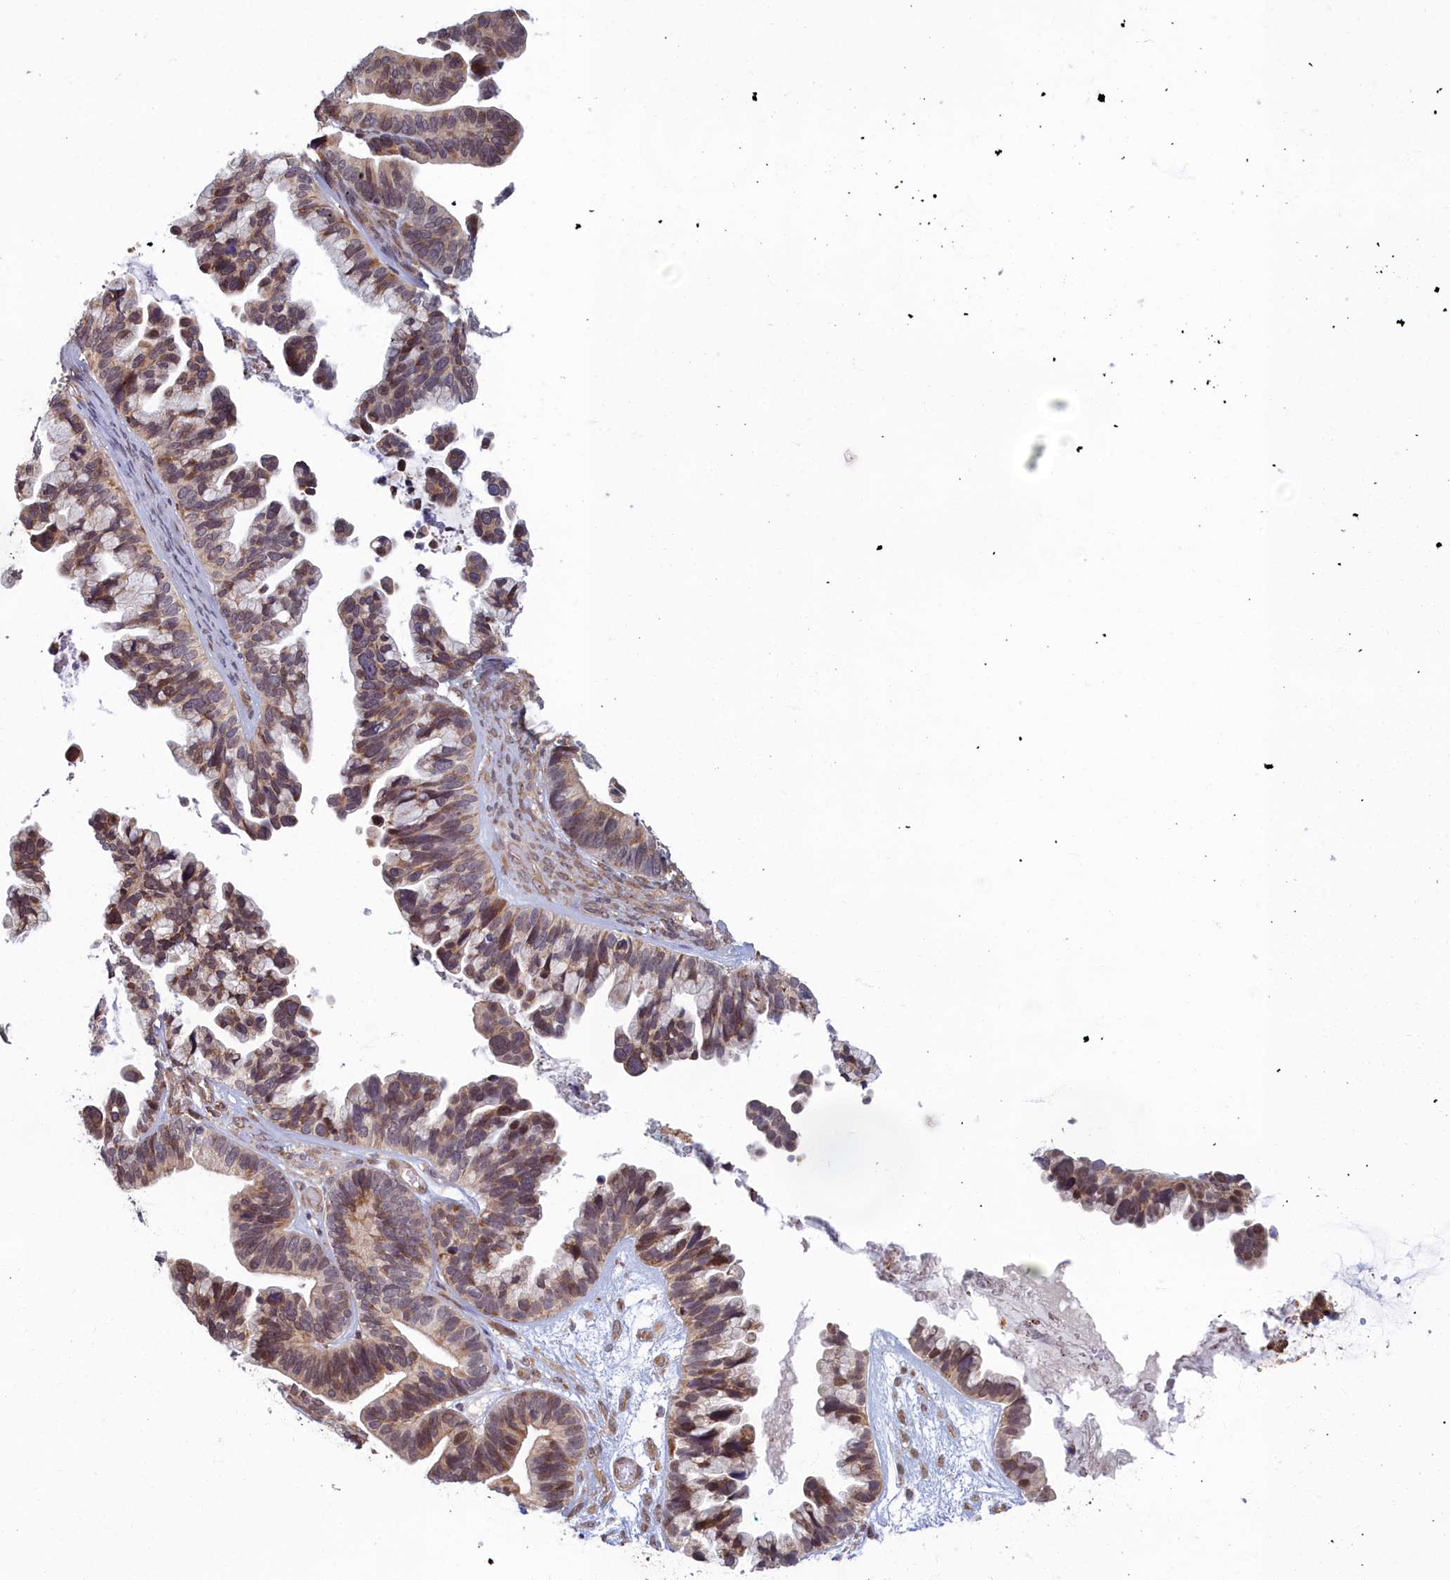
{"staining": {"intensity": "weak", "quantity": "25%-75%", "location": "cytoplasmic/membranous,nuclear"}, "tissue": "ovarian cancer", "cell_type": "Tumor cells", "image_type": "cancer", "snomed": [{"axis": "morphology", "description": "Cystadenocarcinoma, serous, NOS"}, {"axis": "topography", "description": "Ovary"}], "caption": "Weak cytoplasmic/membranous and nuclear staining for a protein is seen in approximately 25%-75% of tumor cells of serous cystadenocarcinoma (ovarian) using immunohistochemistry.", "gene": "MAK16", "patient": {"sex": "female", "age": 56}}